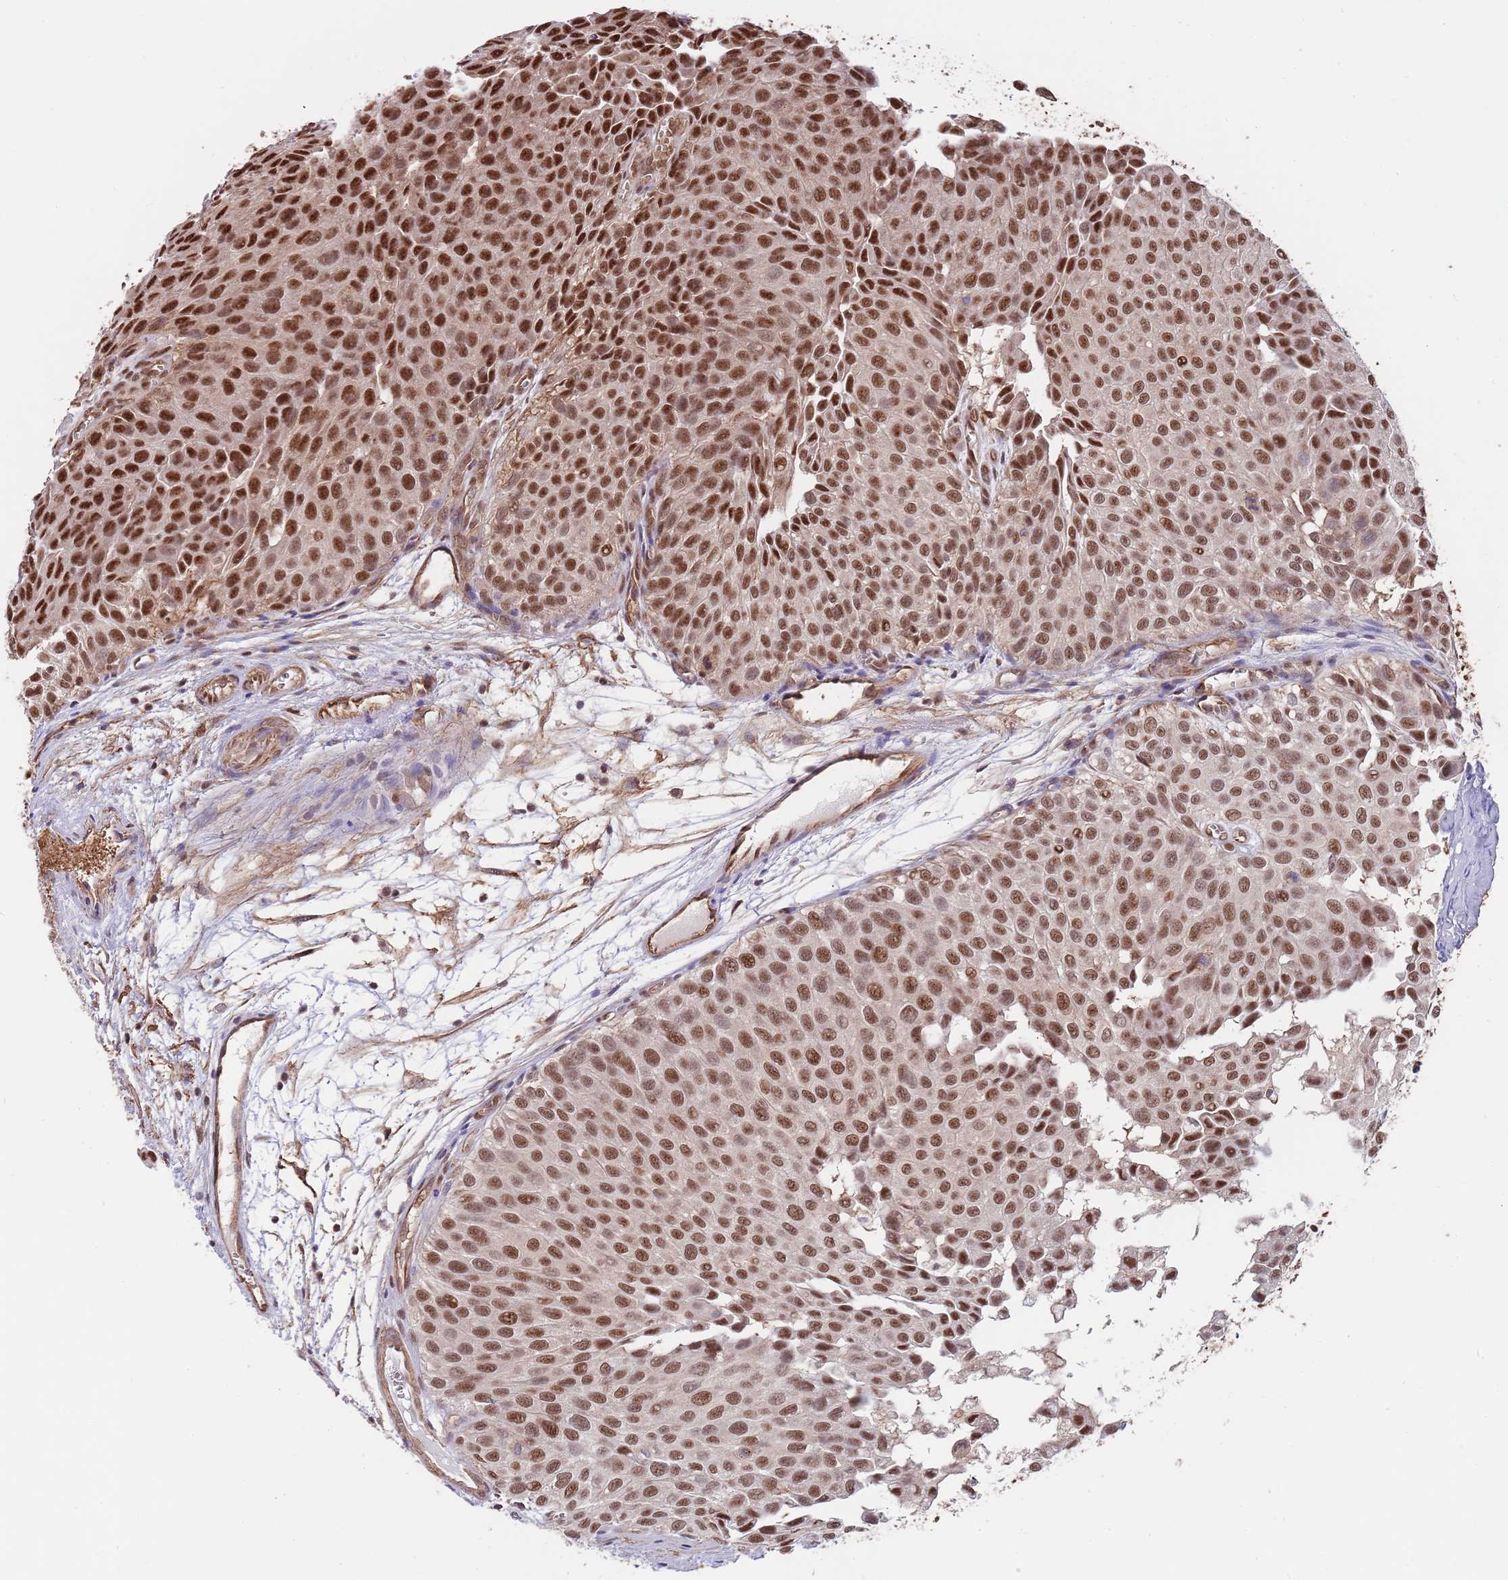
{"staining": {"intensity": "strong", "quantity": ">75%", "location": "nuclear"}, "tissue": "urothelial cancer", "cell_type": "Tumor cells", "image_type": "cancer", "snomed": [{"axis": "morphology", "description": "Urothelial carcinoma, Low grade"}, {"axis": "topography", "description": "Urinary bladder"}], "caption": "Human low-grade urothelial carcinoma stained for a protein (brown) demonstrates strong nuclear positive positivity in about >75% of tumor cells.", "gene": "BPNT1", "patient": {"sex": "male", "age": 88}}